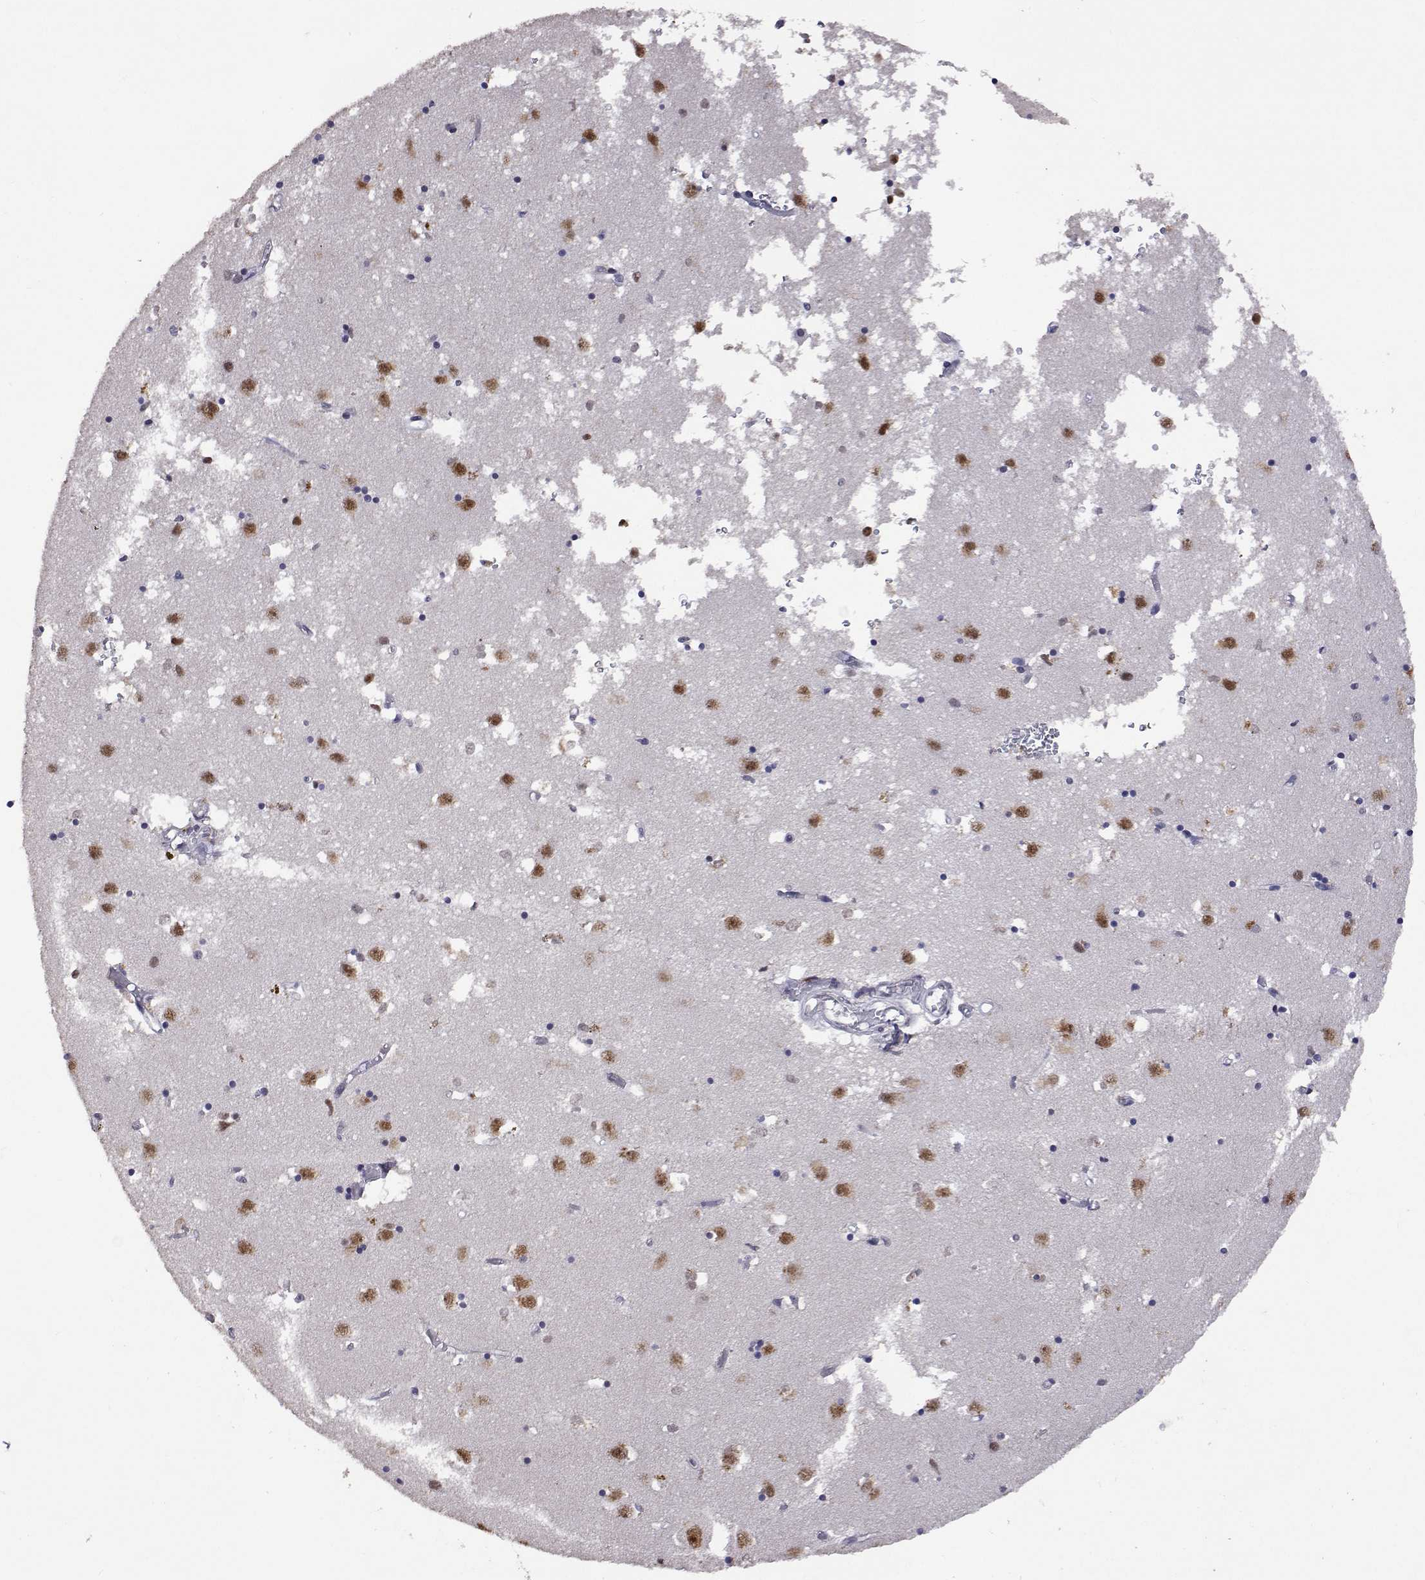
{"staining": {"intensity": "moderate", "quantity": ">75%", "location": "nuclear"}, "tissue": "caudate", "cell_type": "Glial cells", "image_type": "normal", "snomed": [{"axis": "morphology", "description": "Normal tissue, NOS"}, {"axis": "topography", "description": "Lateral ventricle wall"}], "caption": "This image demonstrates IHC staining of unremarkable caudate, with medium moderate nuclear staining in about >75% of glial cells.", "gene": "HNRNPA0", "patient": {"sex": "male", "age": 70}}